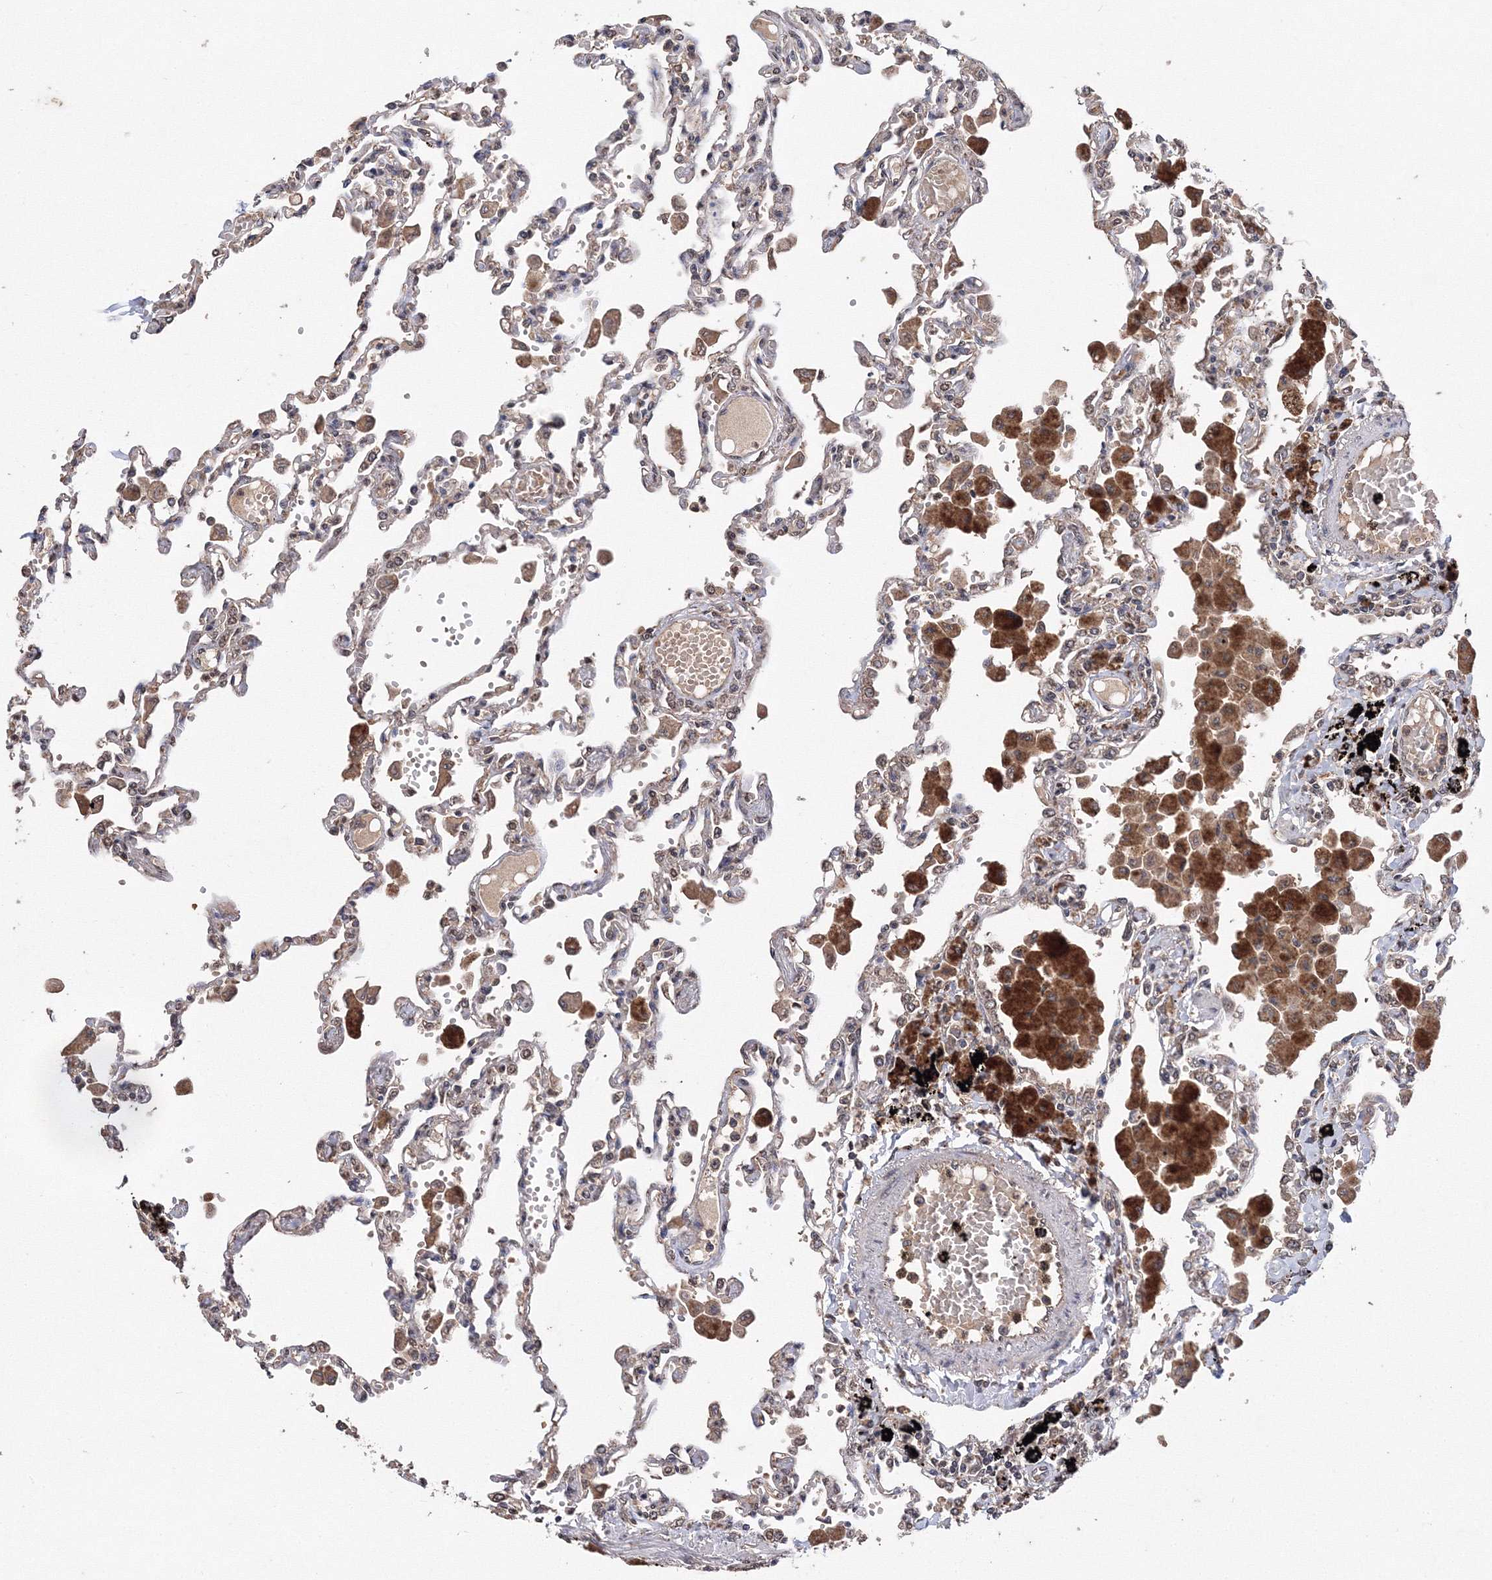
{"staining": {"intensity": "moderate", "quantity": "25%-75%", "location": "nuclear"}, "tissue": "lung", "cell_type": "Alveolar cells", "image_type": "normal", "snomed": [{"axis": "morphology", "description": "Normal tissue, NOS"}, {"axis": "topography", "description": "Bronchus"}, {"axis": "topography", "description": "Lung"}], "caption": "Immunohistochemistry (IHC) (DAB) staining of normal lung displays moderate nuclear protein positivity in about 25%-75% of alveolar cells. The staining is performed using DAB (3,3'-diaminobenzidine) brown chromogen to label protein expression. The nuclei are counter-stained blue using hematoxylin.", "gene": "GPN1", "patient": {"sex": "female", "age": 49}}